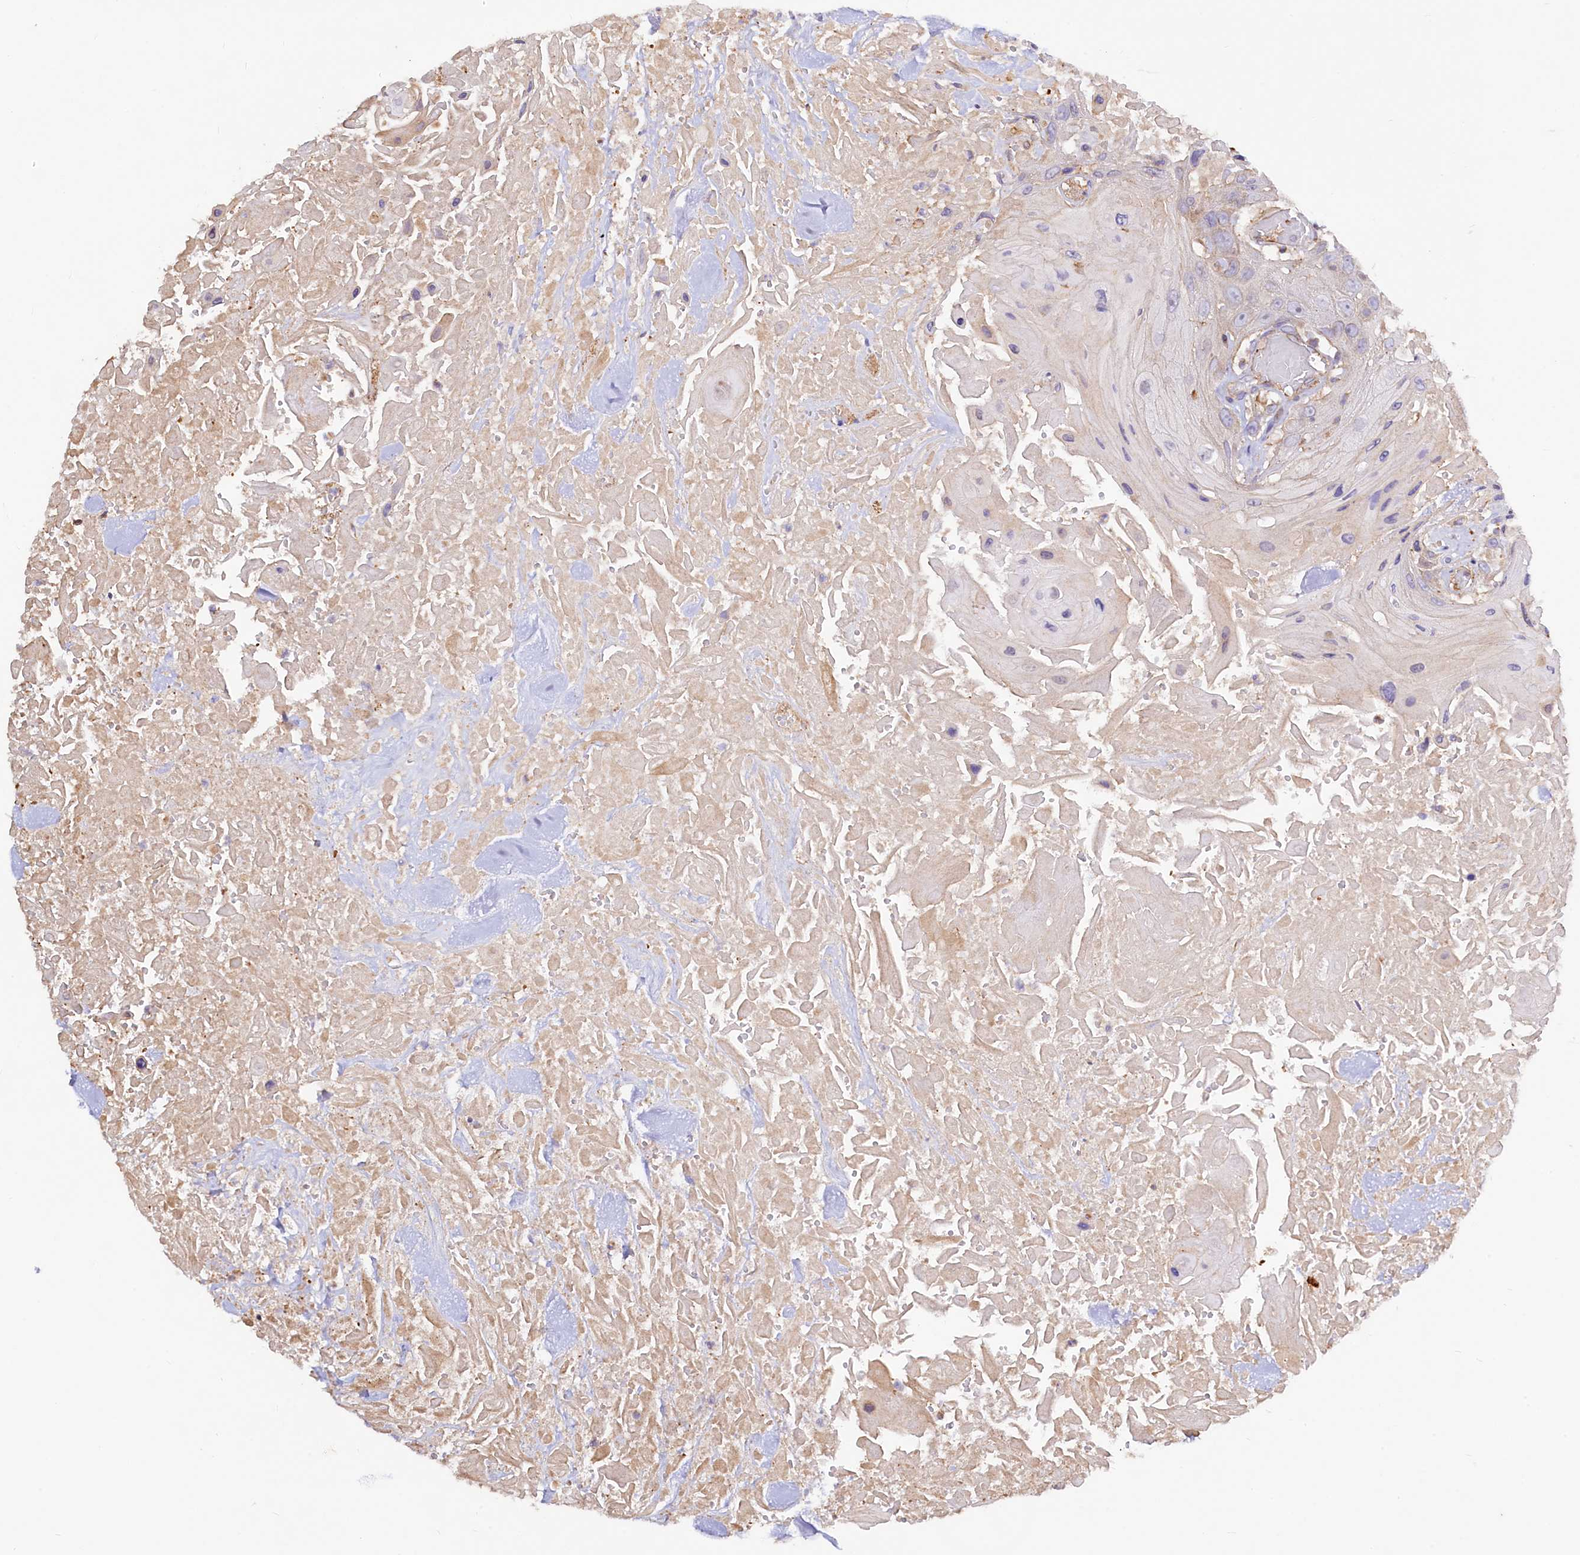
{"staining": {"intensity": "weak", "quantity": "<25%", "location": "cytoplasmic/membranous"}, "tissue": "head and neck cancer", "cell_type": "Tumor cells", "image_type": "cancer", "snomed": [{"axis": "morphology", "description": "Squamous cell carcinoma, NOS"}, {"axis": "topography", "description": "Head-Neck"}], "caption": "A high-resolution photomicrograph shows IHC staining of head and neck squamous cell carcinoma, which shows no significant positivity in tumor cells.", "gene": "KLHDC4", "patient": {"sex": "male", "age": 81}}